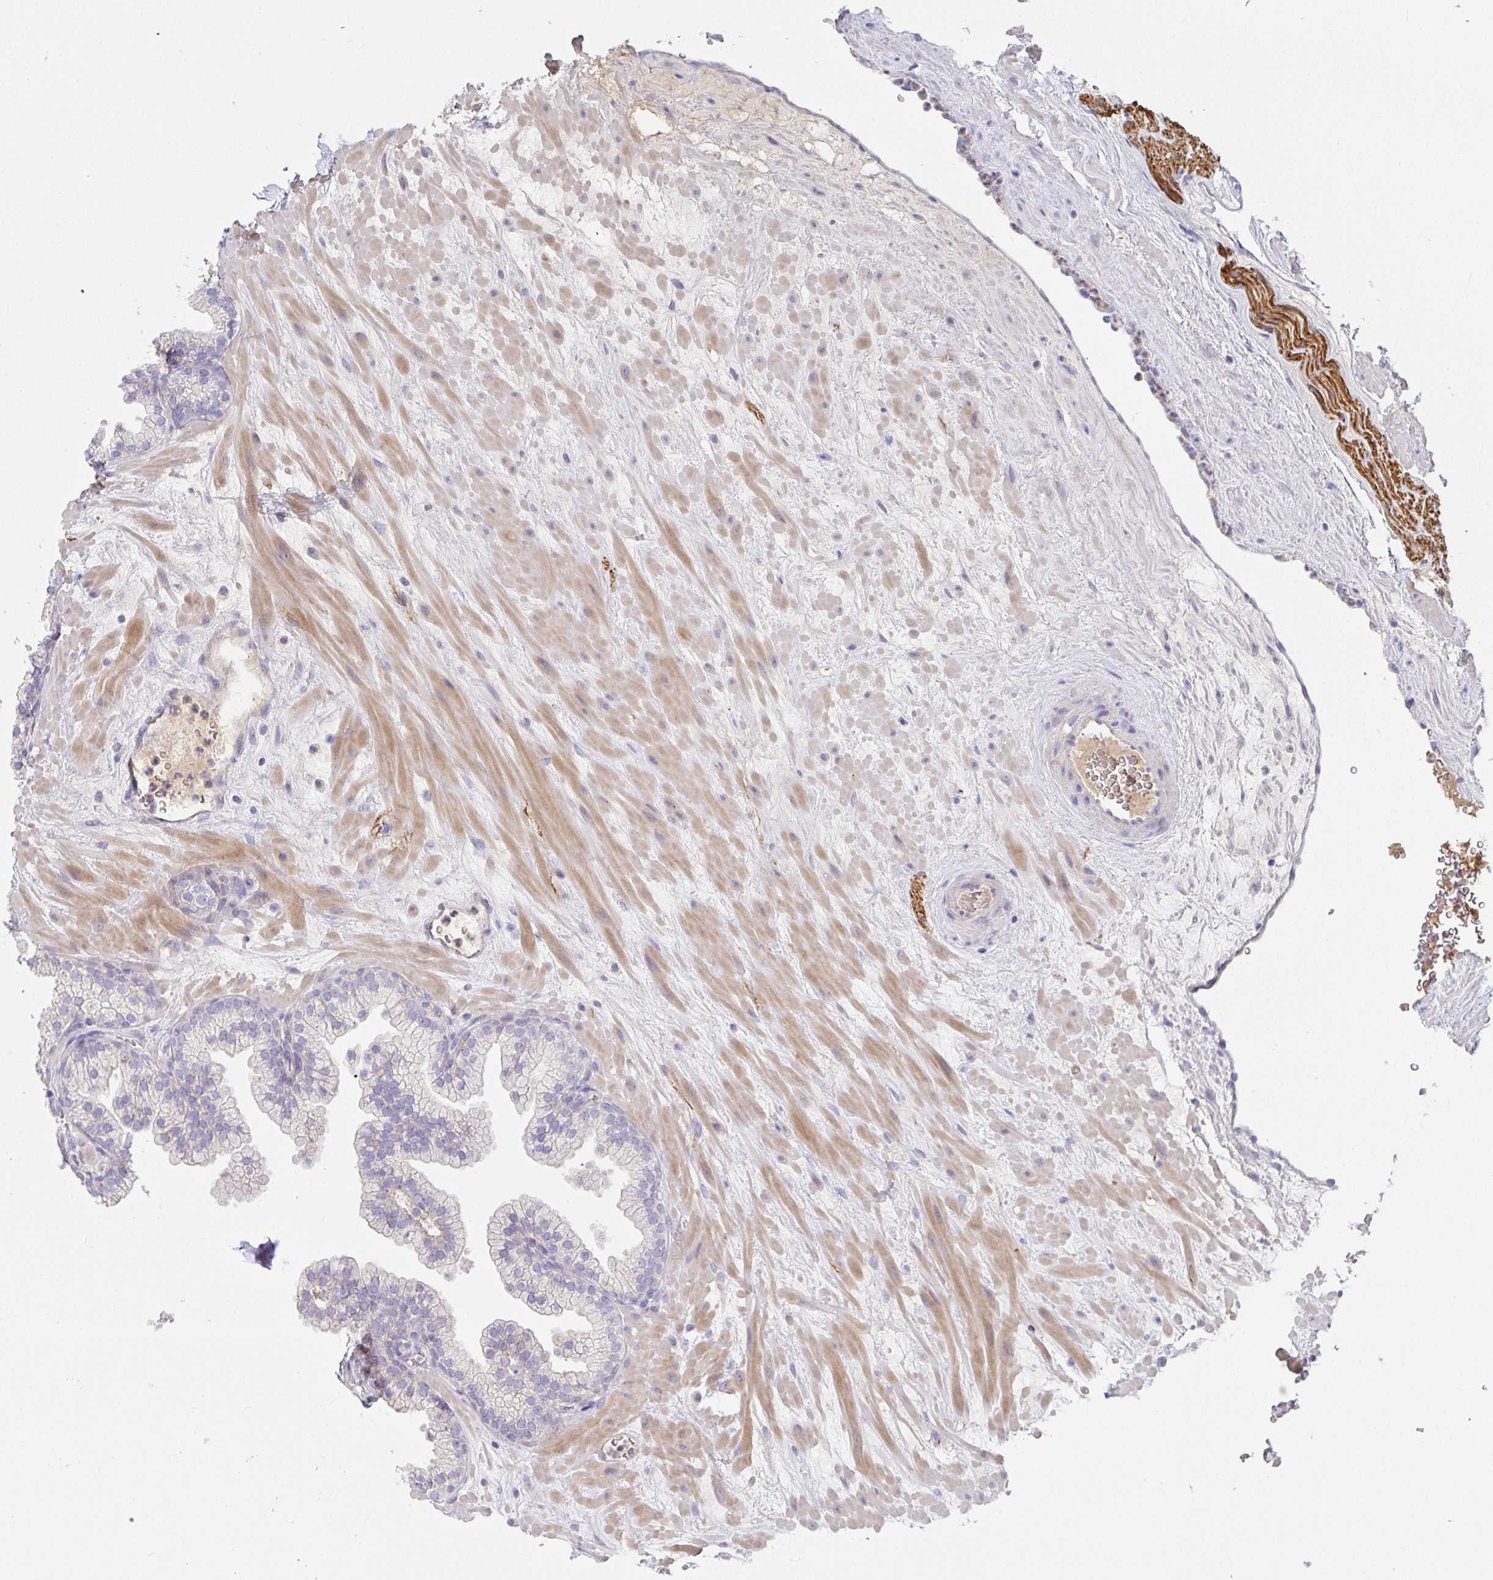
{"staining": {"intensity": "negative", "quantity": "none", "location": "none"}, "tissue": "prostate", "cell_type": "Glandular cells", "image_type": "normal", "snomed": [{"axis": "morphology", "description": "Normal tissue, NOS"}, {"axis": "topography", "description": "Prostate"}, {"axis": "topography", "description": "Peripheral nerve tissue"}], "caption": "Human prostate stained for a protein using immunohistochemistry exhibits no positivity in glandular cells.", "gene": "ANO5", "patient": {"sex": "male", "age": 61}}